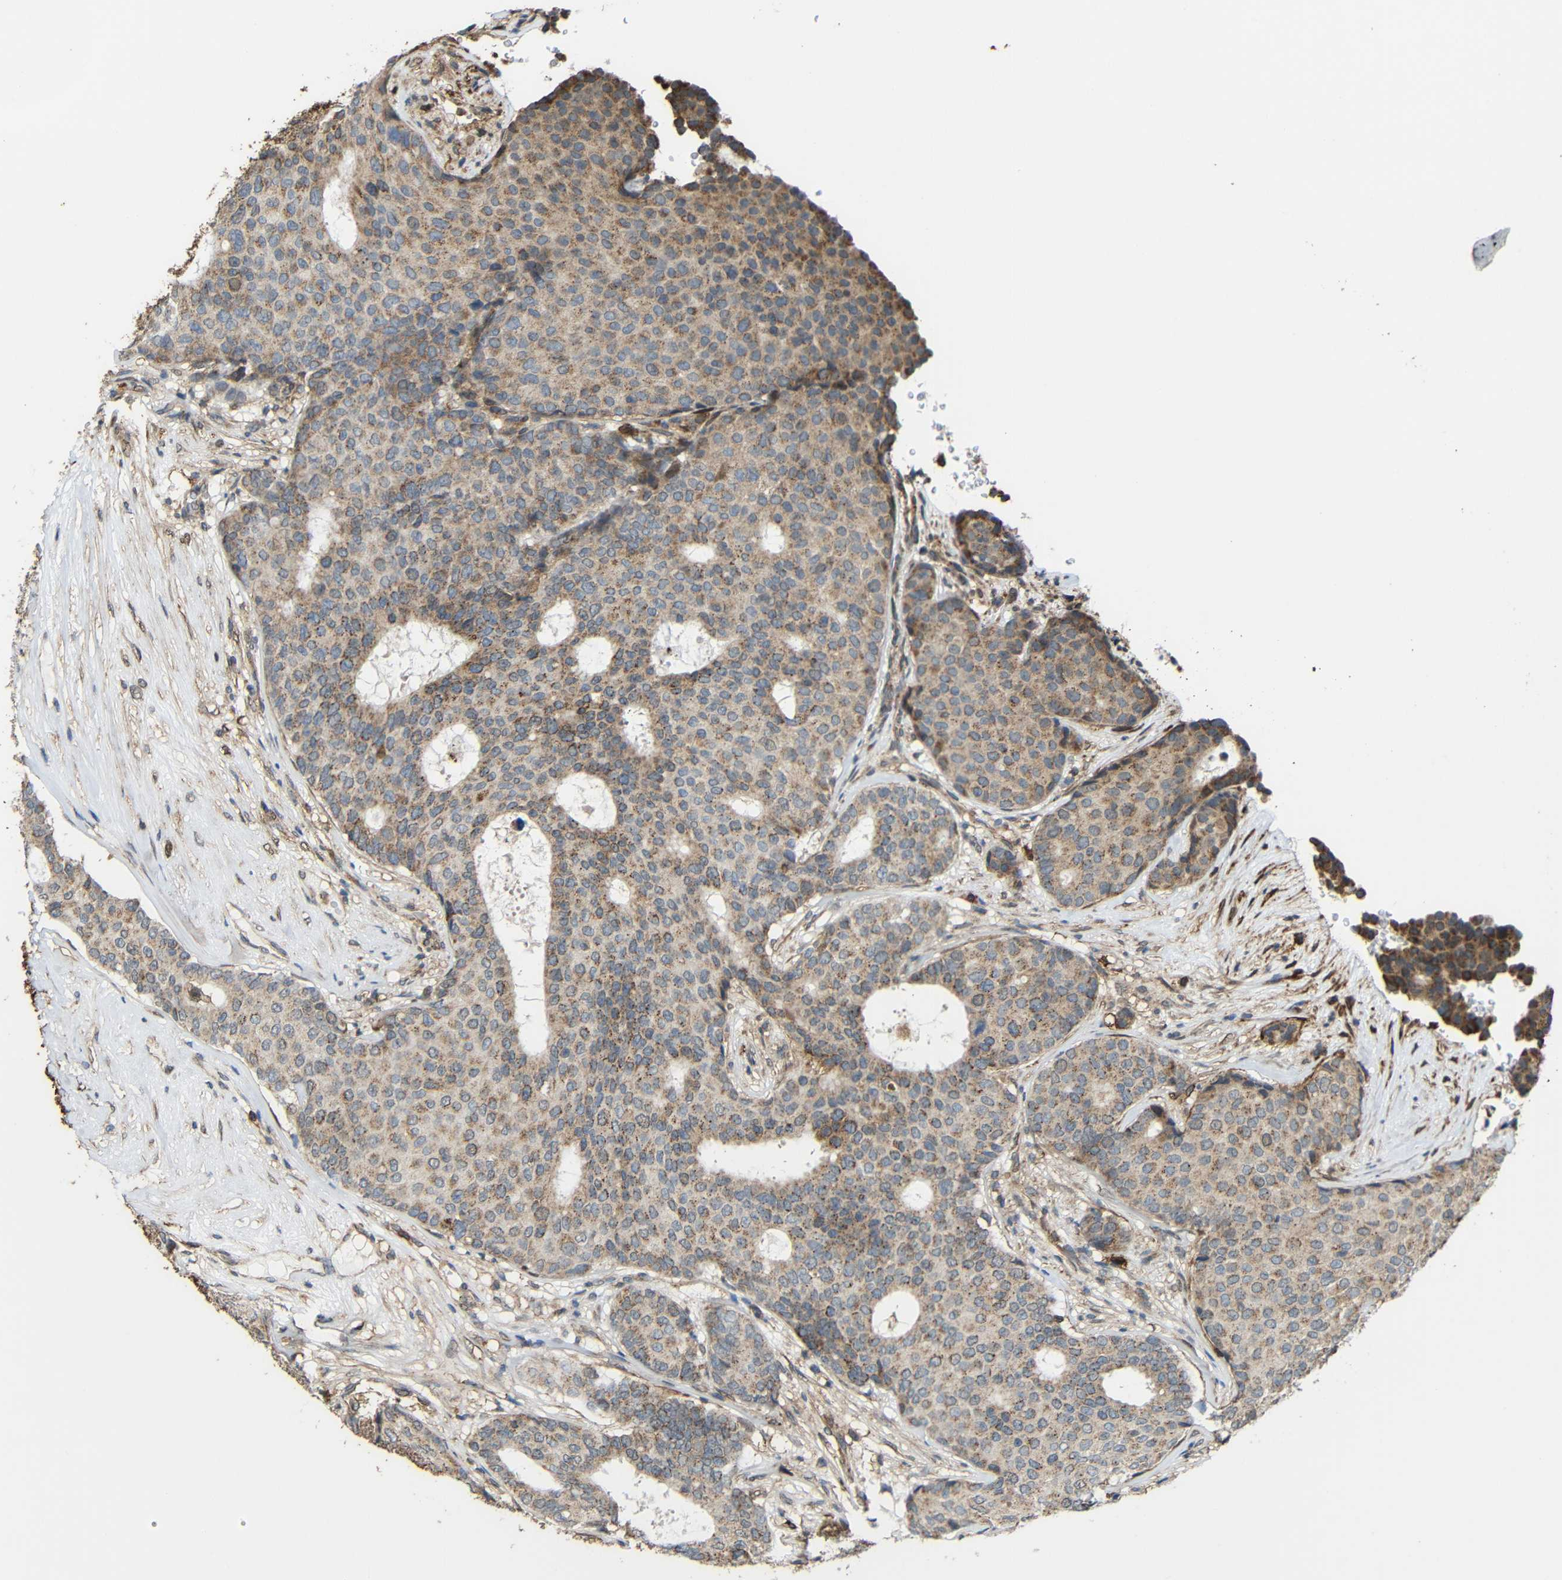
{"staining": {"intensity": "weak", "quantity": ">75%", "location": "cytoplasmic/membranous"}, "tissue": "breast cancer", "cell_type": "Tumor cells", "image_type": "cancer", "snomed": [{"axis": "morphology", "description": "Duct carcinoma"}, {"axis": "topography", "description": "Breast"}], "caption": "IHC of breast cancer (infiltrating ductal carcinoma) shows low levels of weak cytoplasmic/membranous expression in approximately >75% of tumor cells.", "gene": "C1GALT1", "patient": {"sex": "female", "age": 75}}